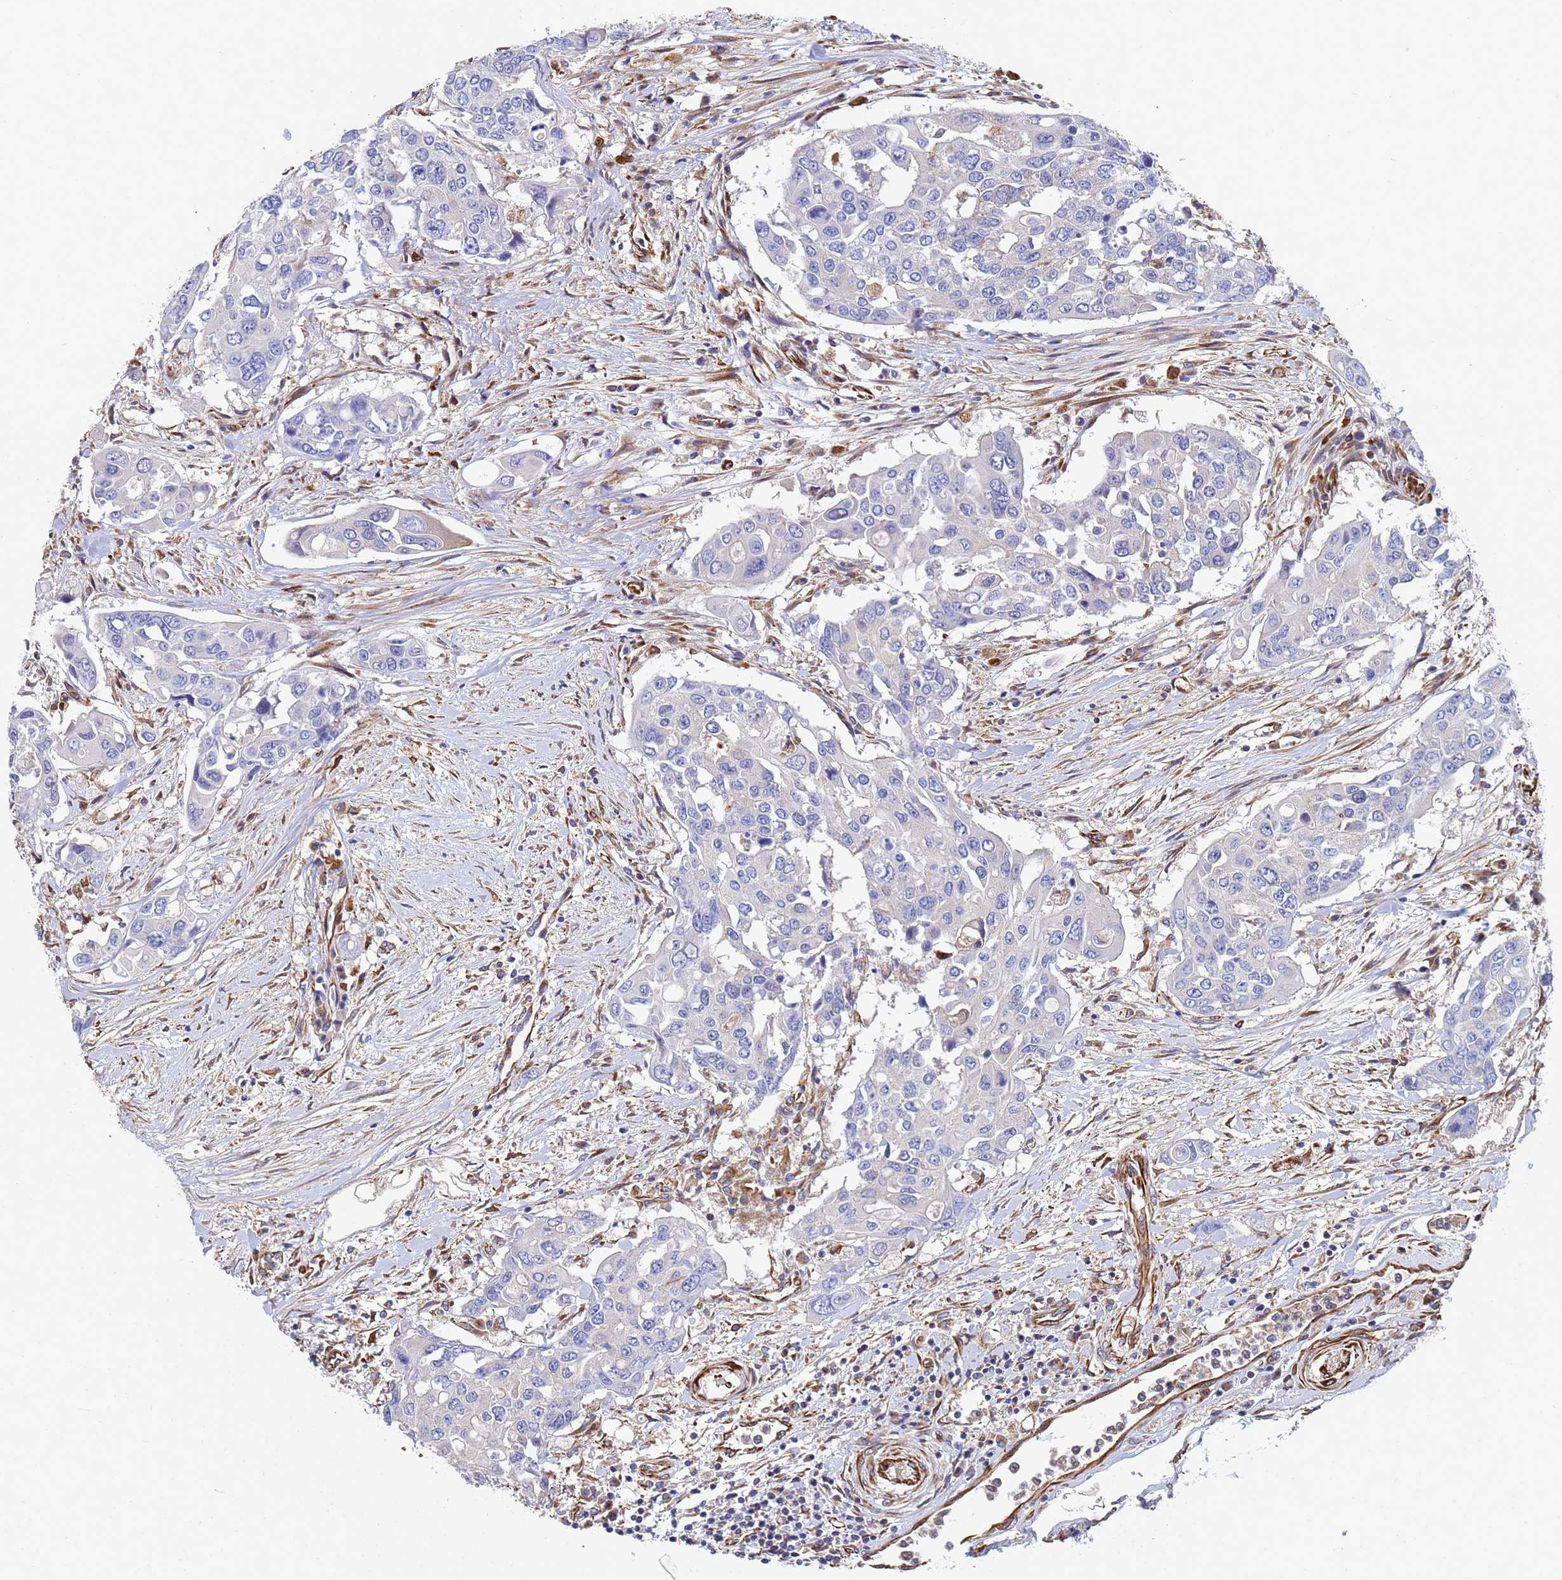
{"staining": {"intensity": "negative", "quantity": "none", "location": "none"}, "tissue": "colorectal cancer", "cell_type": "Tumor cells", "image_type": "cancer", "snomed": [{"axis": "morphology", "description": "Adenocarcinoma, NOS"}, {"axis": "topography", "description": "Colon"}], "caption": "Tumor cells are negative for brown protein staining in colorectal adenocarcinoma.", "gene": "SYT13", "patient": {"sex": "male", "age": 77}}